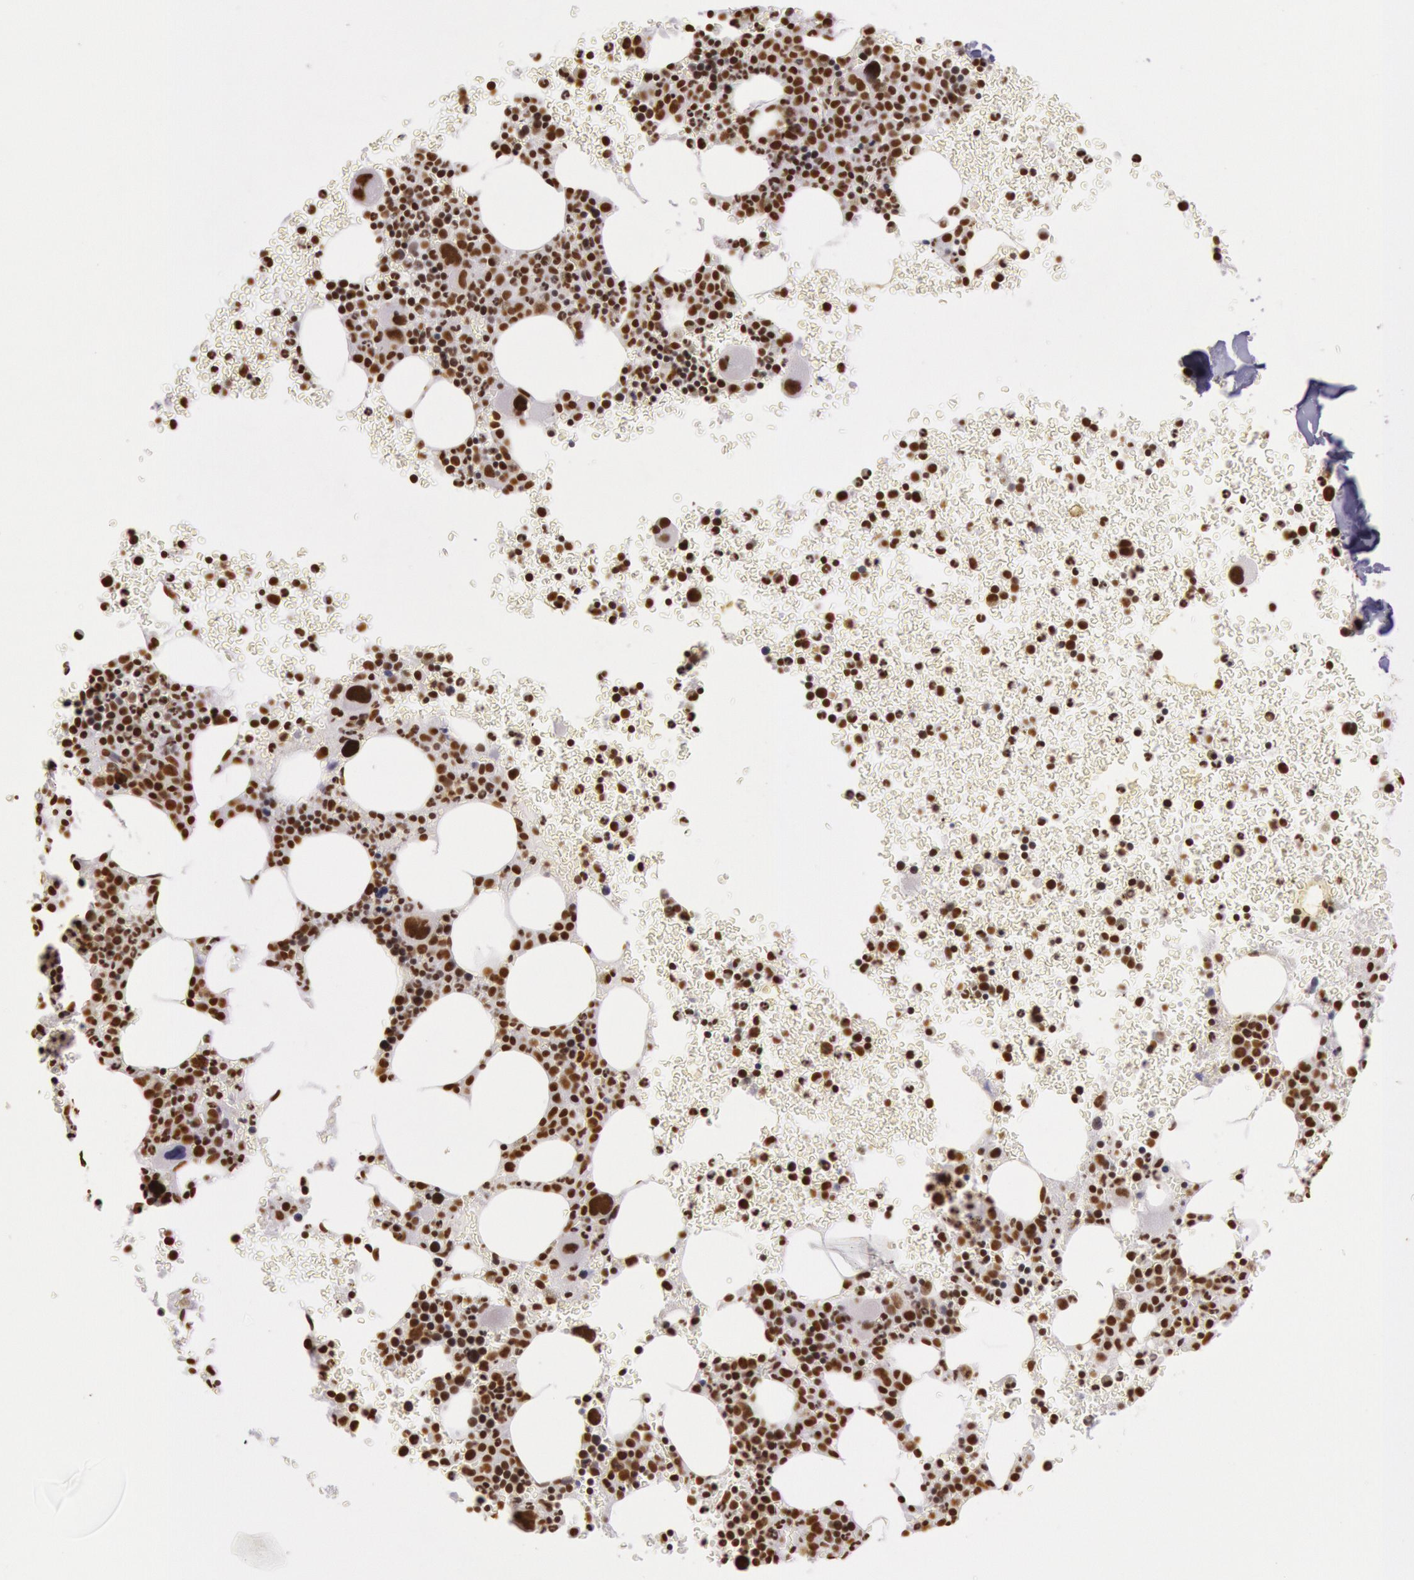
{"staining": {"intensity": "strong", "quantity": ">75%", "location": "nuclear"}, "tissue": "bone marrow", "cell_type": "Hematopoietic cells", "image_type": "normal", "snomed": [{"axis": "morphology", "description": "Normal tissue, NOS"}, {"axis": "topography", "description": "Bone marrow"}], "caption": "Human bone marrow stained with a brown dye reveals strong nuclear positive staining in about >75% of hematopoietic cells.", "gene": "HNRNPH1", "patient": {"sex": "male", "age": 69}}